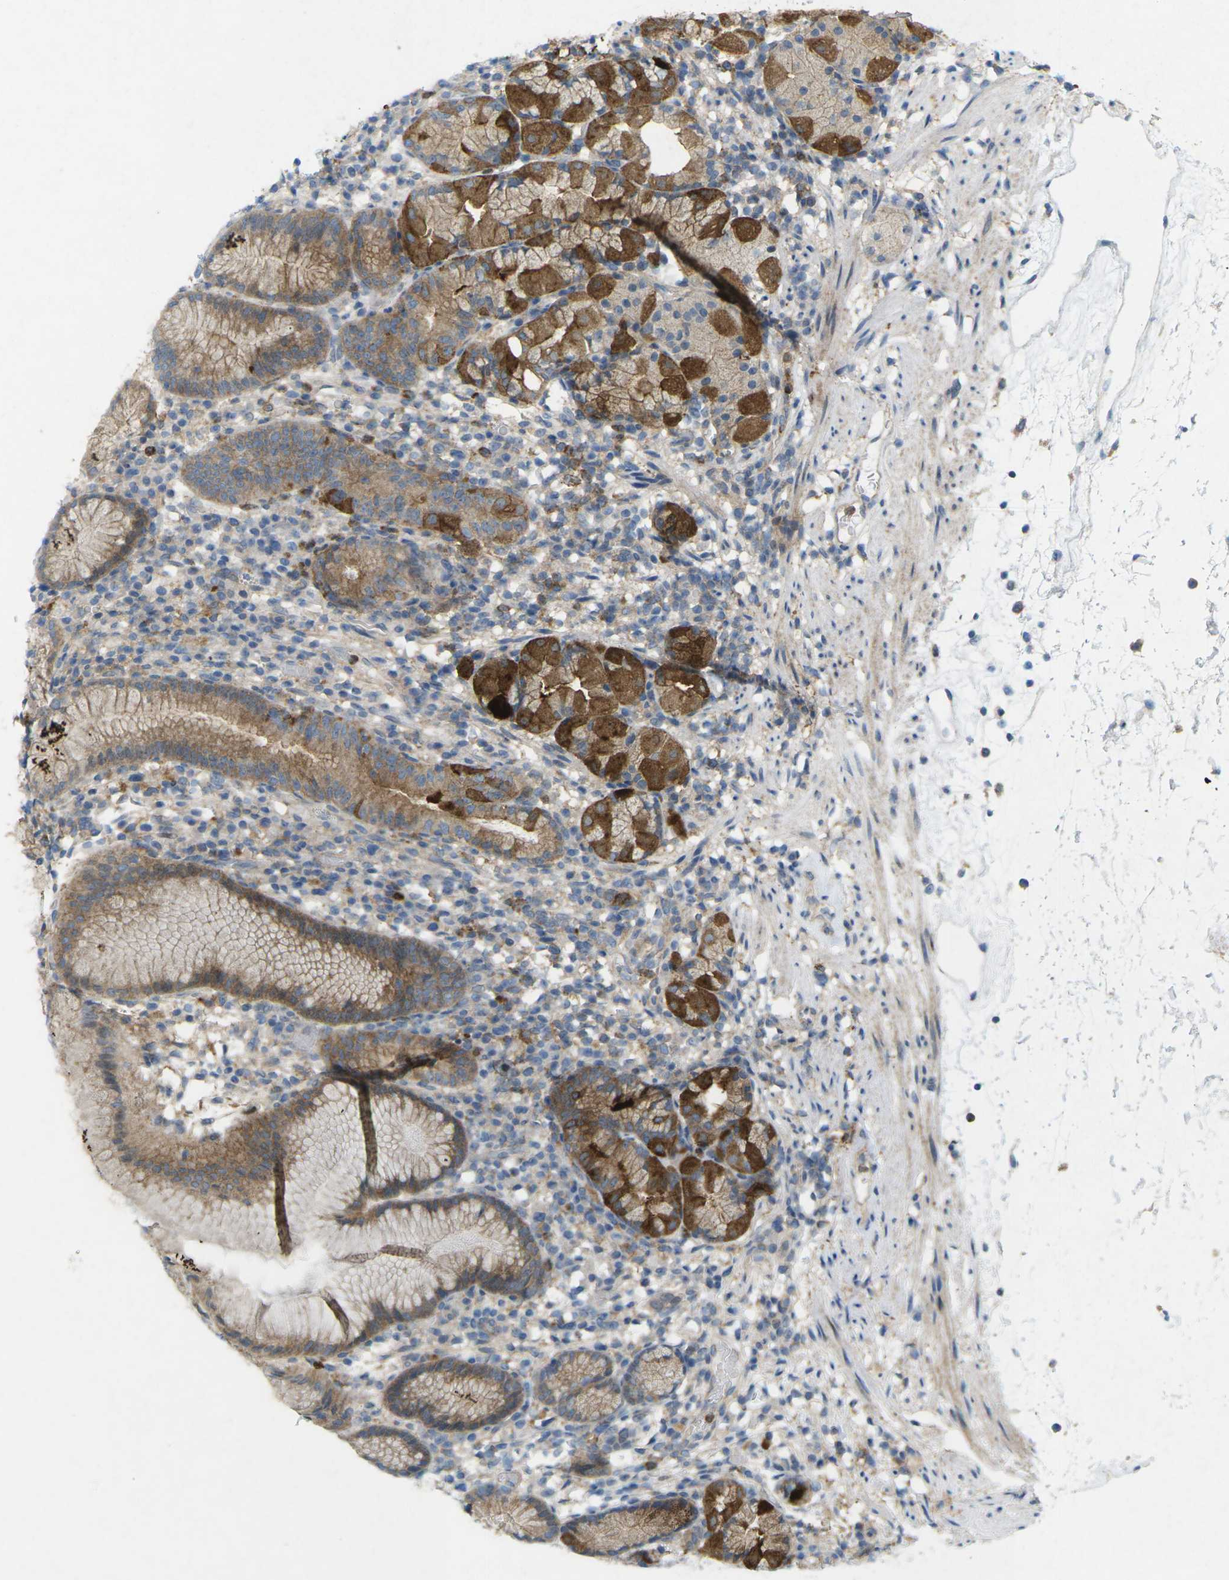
{"staining": {"intensity": "strong", "quantity": "25%-75%", "location": "cytoplasmic/membranous"}, "tissue": "stomach", "cell_type": "Glandular cells", "image_type": "normal", "snomed": [{"axis": "morphology", "description": "Normal tissue, NOS"}, {"axis": "topography", "description": "Stomach"}, {"axis": "topography", "description": "Stomach, lower"}], "caption": "A high amount of strong cytoplasmic/membranous expression is identified in about 25%-75% of glandular cells in benign stomach. (Stains: DAB in brown, nuclei in blue, Microscopy: brightfield microscopy at high magnification).", "gene": "STK11", "patient": {"sex": "female", "age": 75}}